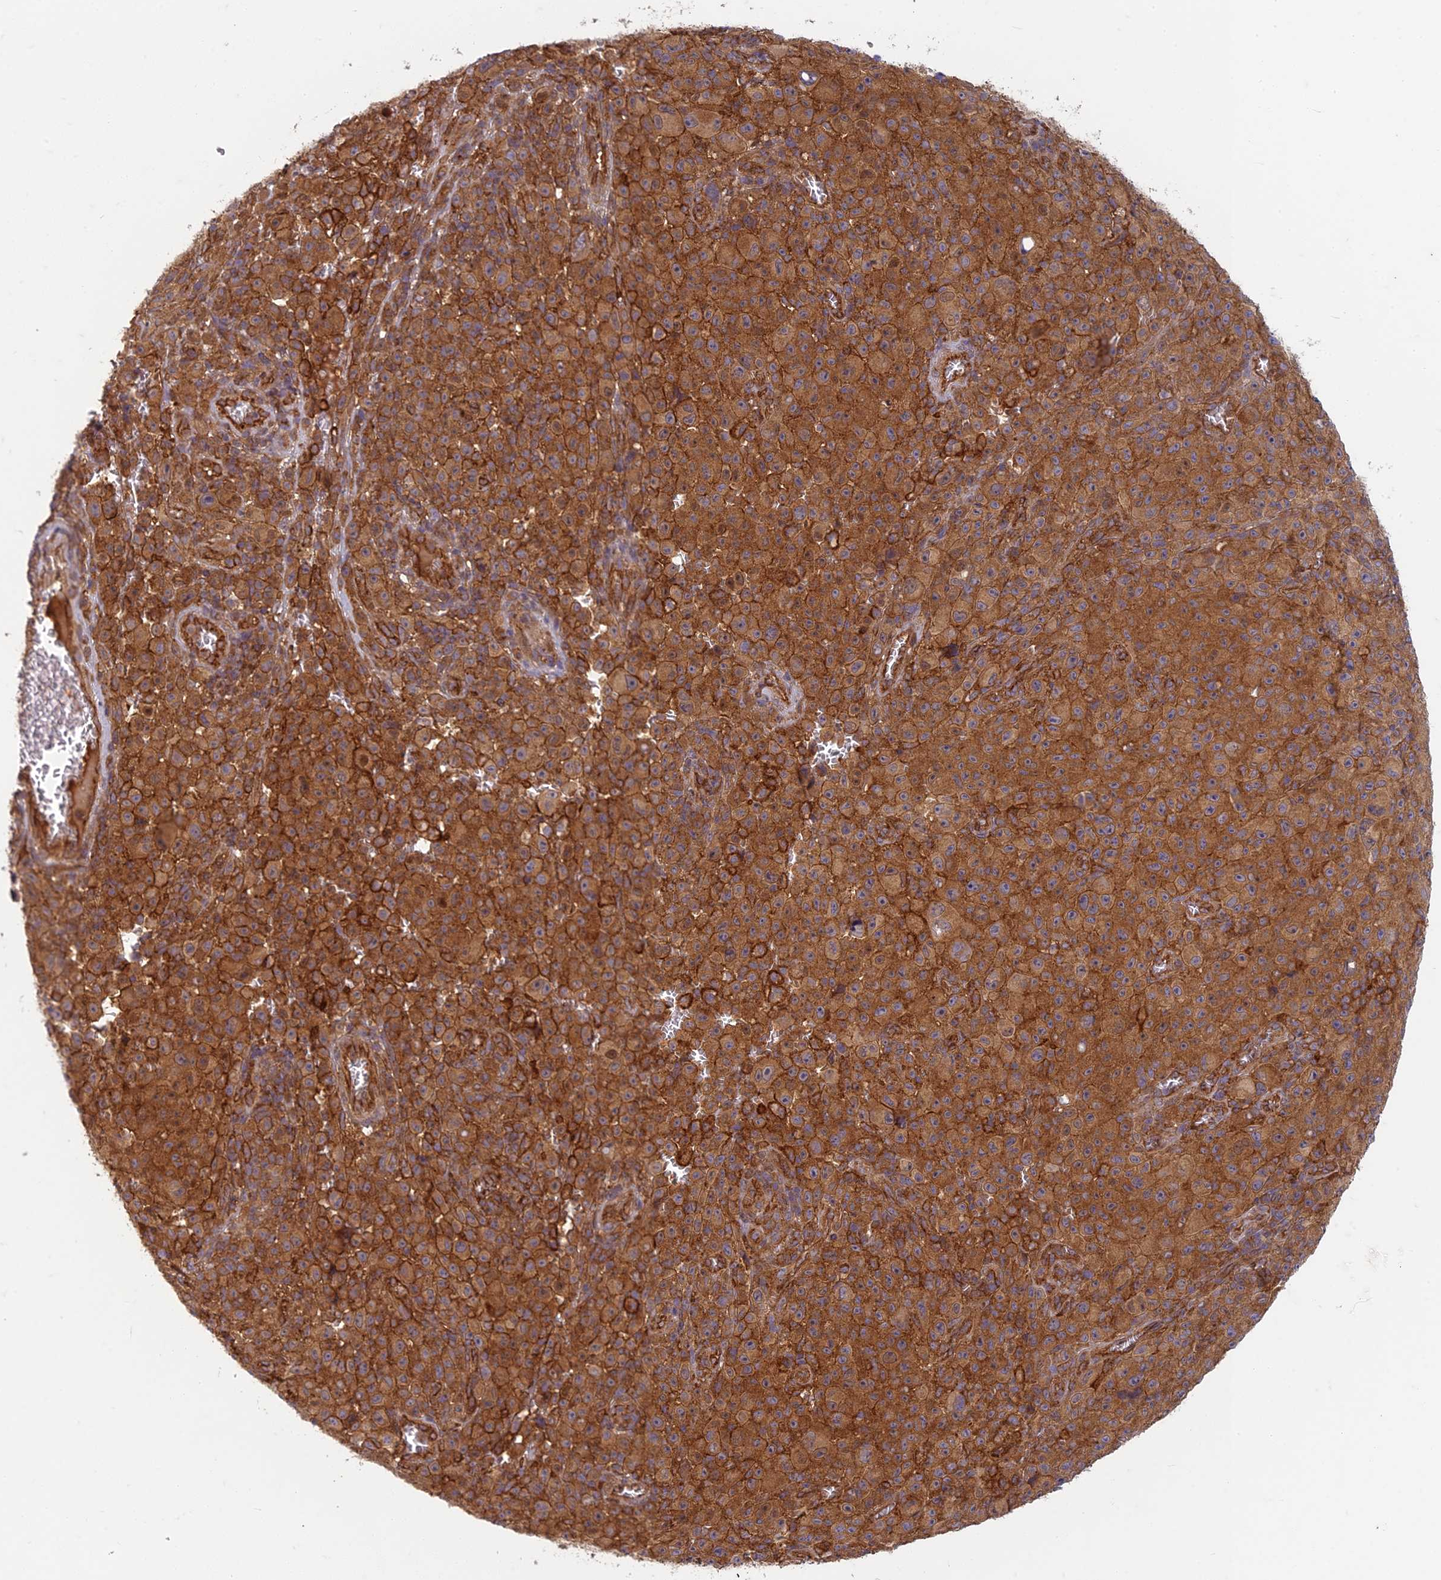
{"staining": {"intensity": "strong", "quantity": ">75%", "location": "cytoplasmic/membranous"}, "tissue": "melanoma", "cell_type": "Tumor cells", "image_type": "cancer", "snomed": [{"axis": "morphology", "description": "Malignant melanoma, NOS"}, {"axis": "topography", "description": "Skin"}], "caption": "Immunohistochemical staining of human malignant melanoma demonstrates high levels of strong cytoplasmic/membranous positivity in approximately >75% of tumor cells.", "gene": "TCF25", "patient": {"sex": "female", "age": 82}}